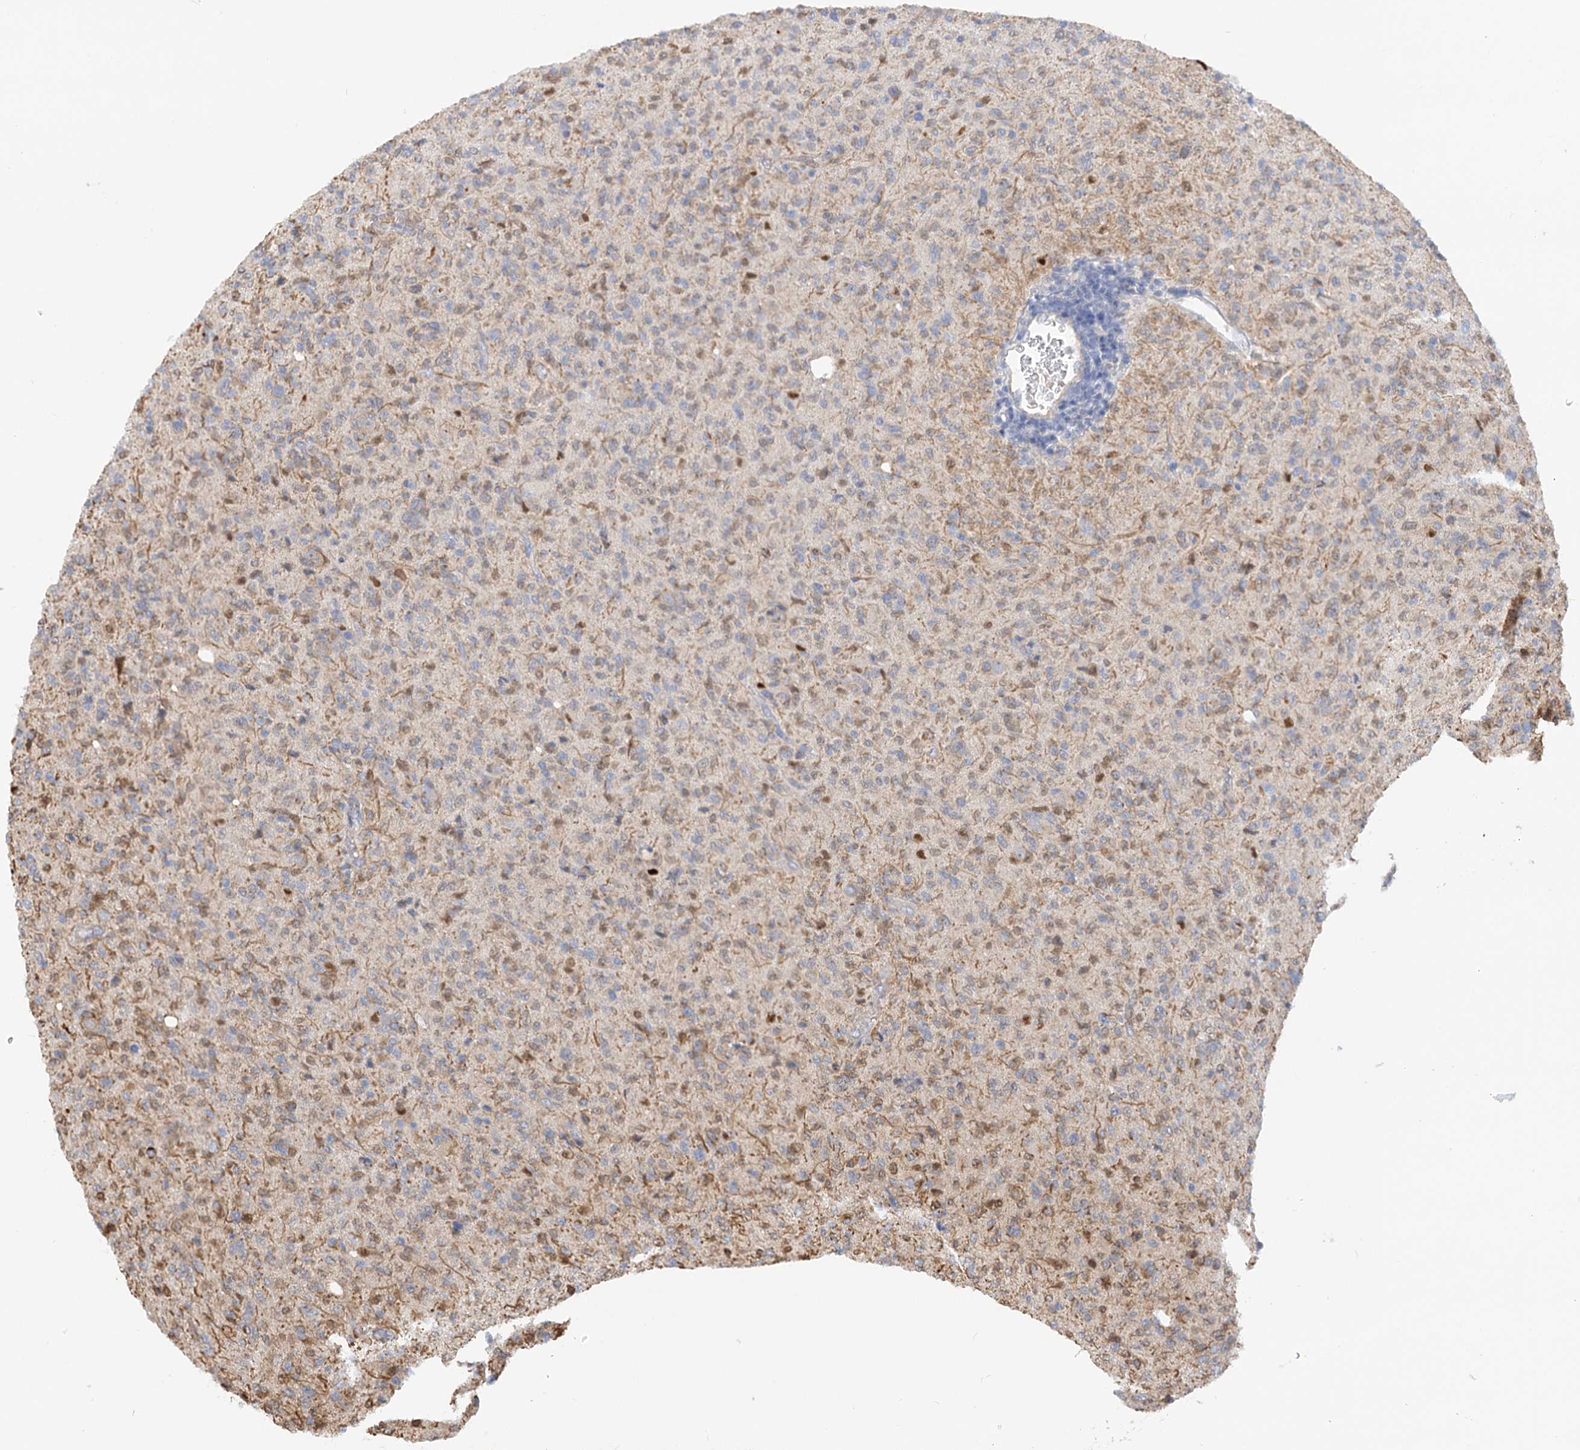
{"staining": {"intensity": "weak", "quantity": "<25%", "location": "cytoplasmic/membranous"}, "tissue": "glioma", "cell_type": "Tumor cells", "image_type": "cancer", "snomed": [{"axis": "morphology", "description": "Glioma, malignant, High grade"}, {"axis": "topography", "description": "Brain"}], "caption": "Protein analysis of glioma shows no significant expression in tumor cells.", "gene": "NELL2", "patient": {"sex": "female", "age": 57}}